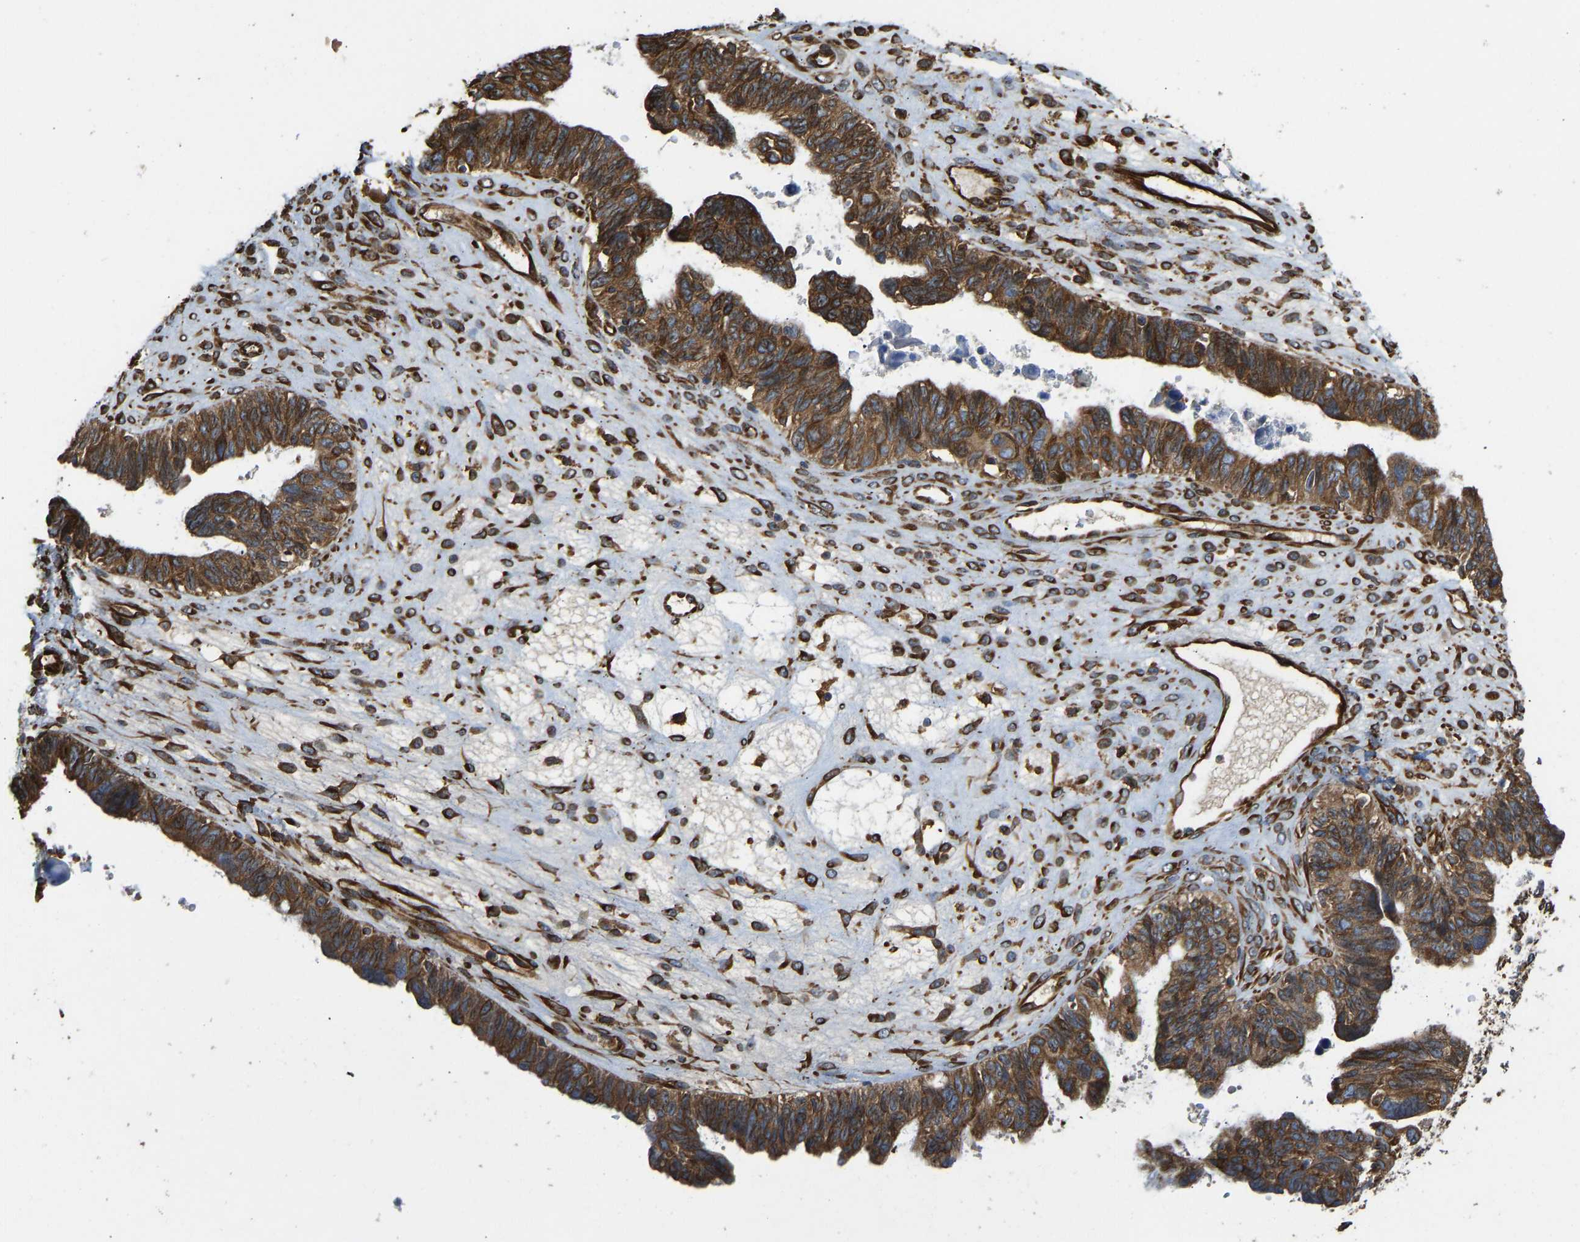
{"staining": {"intensity": "strong", "quantity": ">75%", "location": "cytoplasmic/membranous"}, "tissue": "ovarian cancer", "cell_type": "Tumor cells", "image_type": "cancer", "snomed": [{"axis": "morphology", "description": "Cystadenocarcinoma, serous, NOS"}, {"axis": "topography", "description": "Ovary"}], "caption": "Protein analysis of ovarian serous cystadenocarcinoma tissue displays strong cytoplasmic/membranous positivity in about >75% of tumor cells.", "gene": "BEX3", "patient": {"sex": "female", "age": 79}}